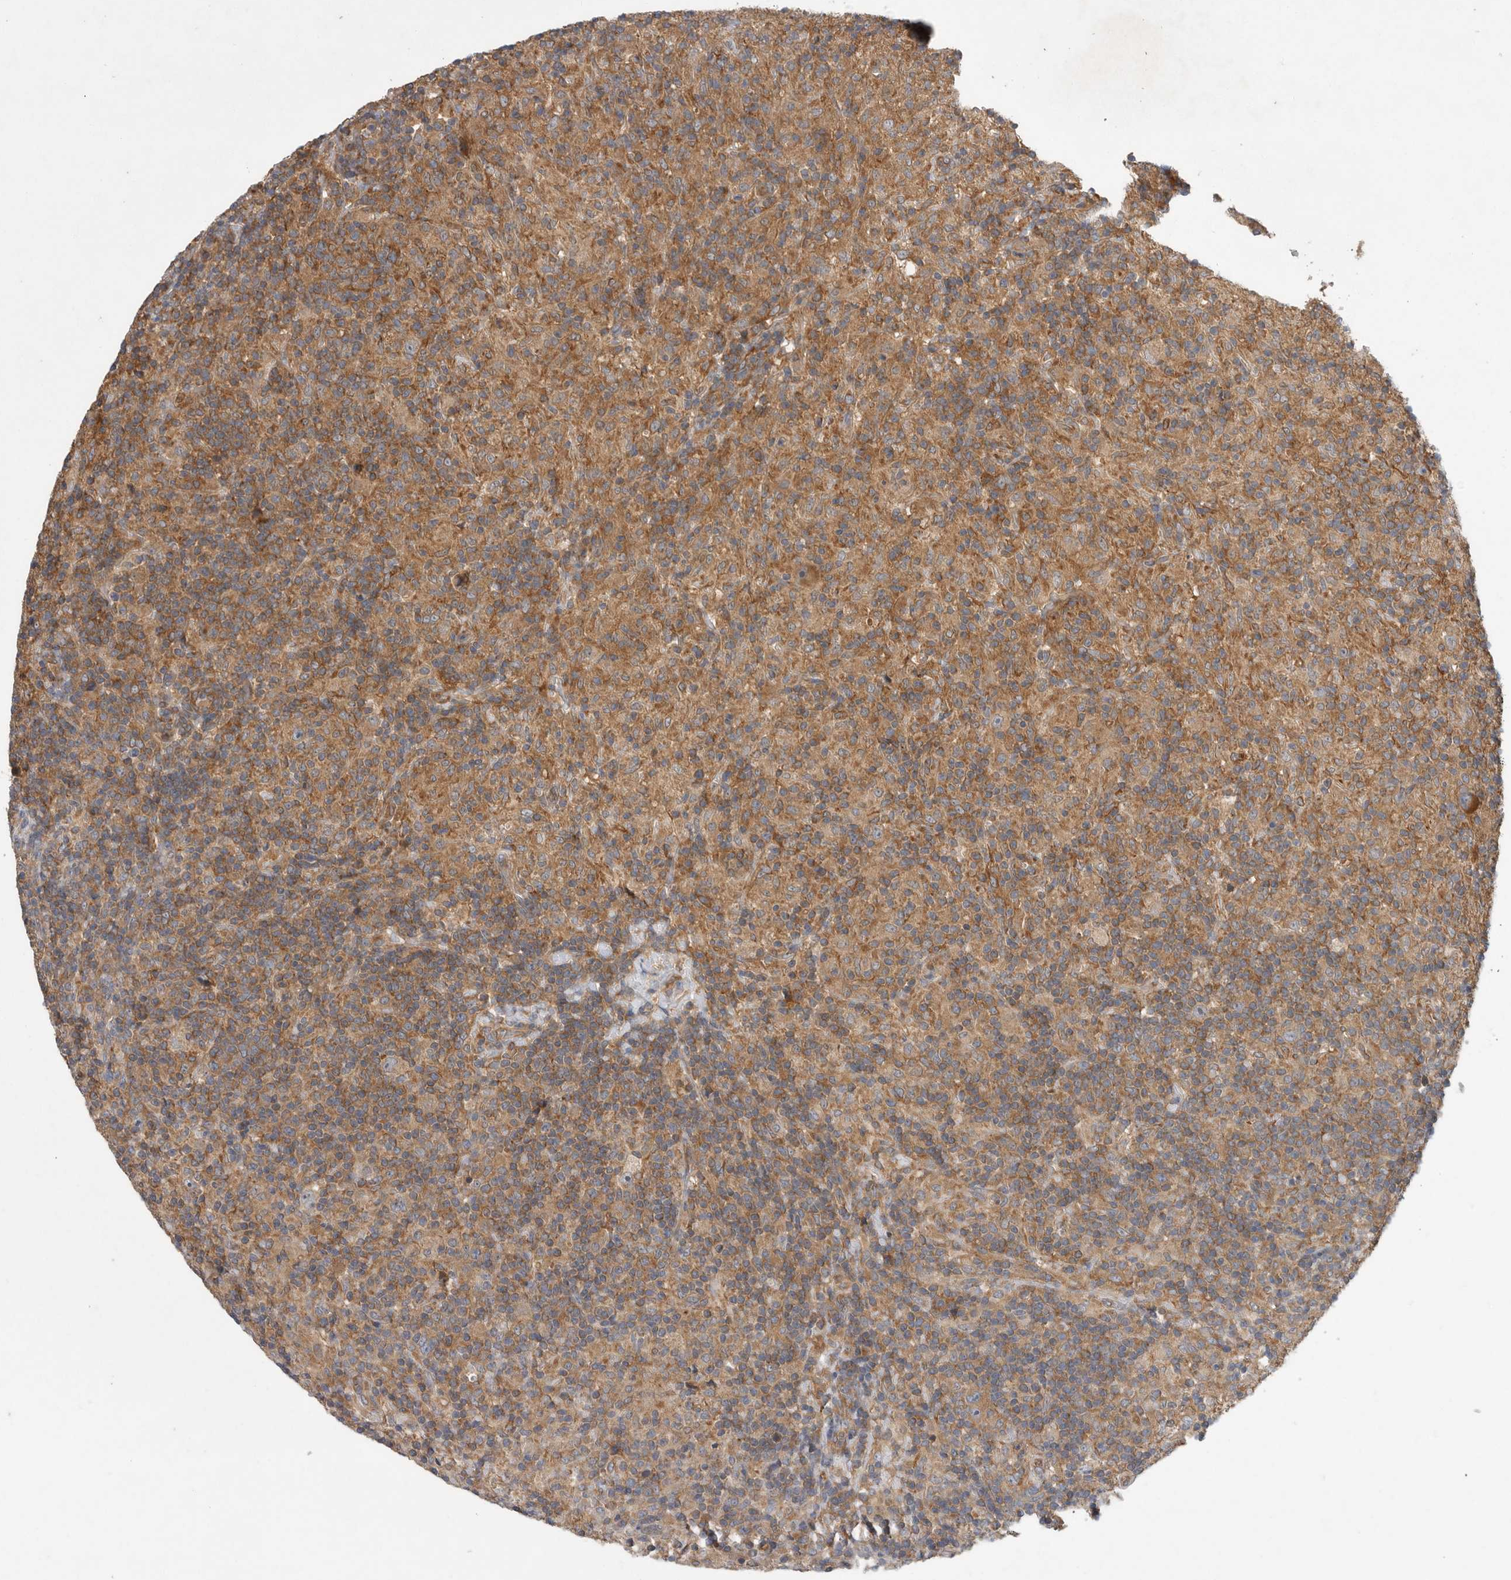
{"staining": {"intensity": "moderate", "quantity": ">75%", "location": "cytoplasmic/membranous"}, "tissue": "lymphoma", "cell_type": "Tumor cells", "image_type": "cancer", "snomed": [{"axis": "morphology", "description": "Hodgkin's disease, NOS"}, {"axis": "topography", "description": "Lymph node"}], "caption": "Lymphoma tissue displays moderate cytoplasmic/membranous staining in about >75% of tumor cells", "gene": "C1orf109", "patient": {"sex": "male", "age": 70}}